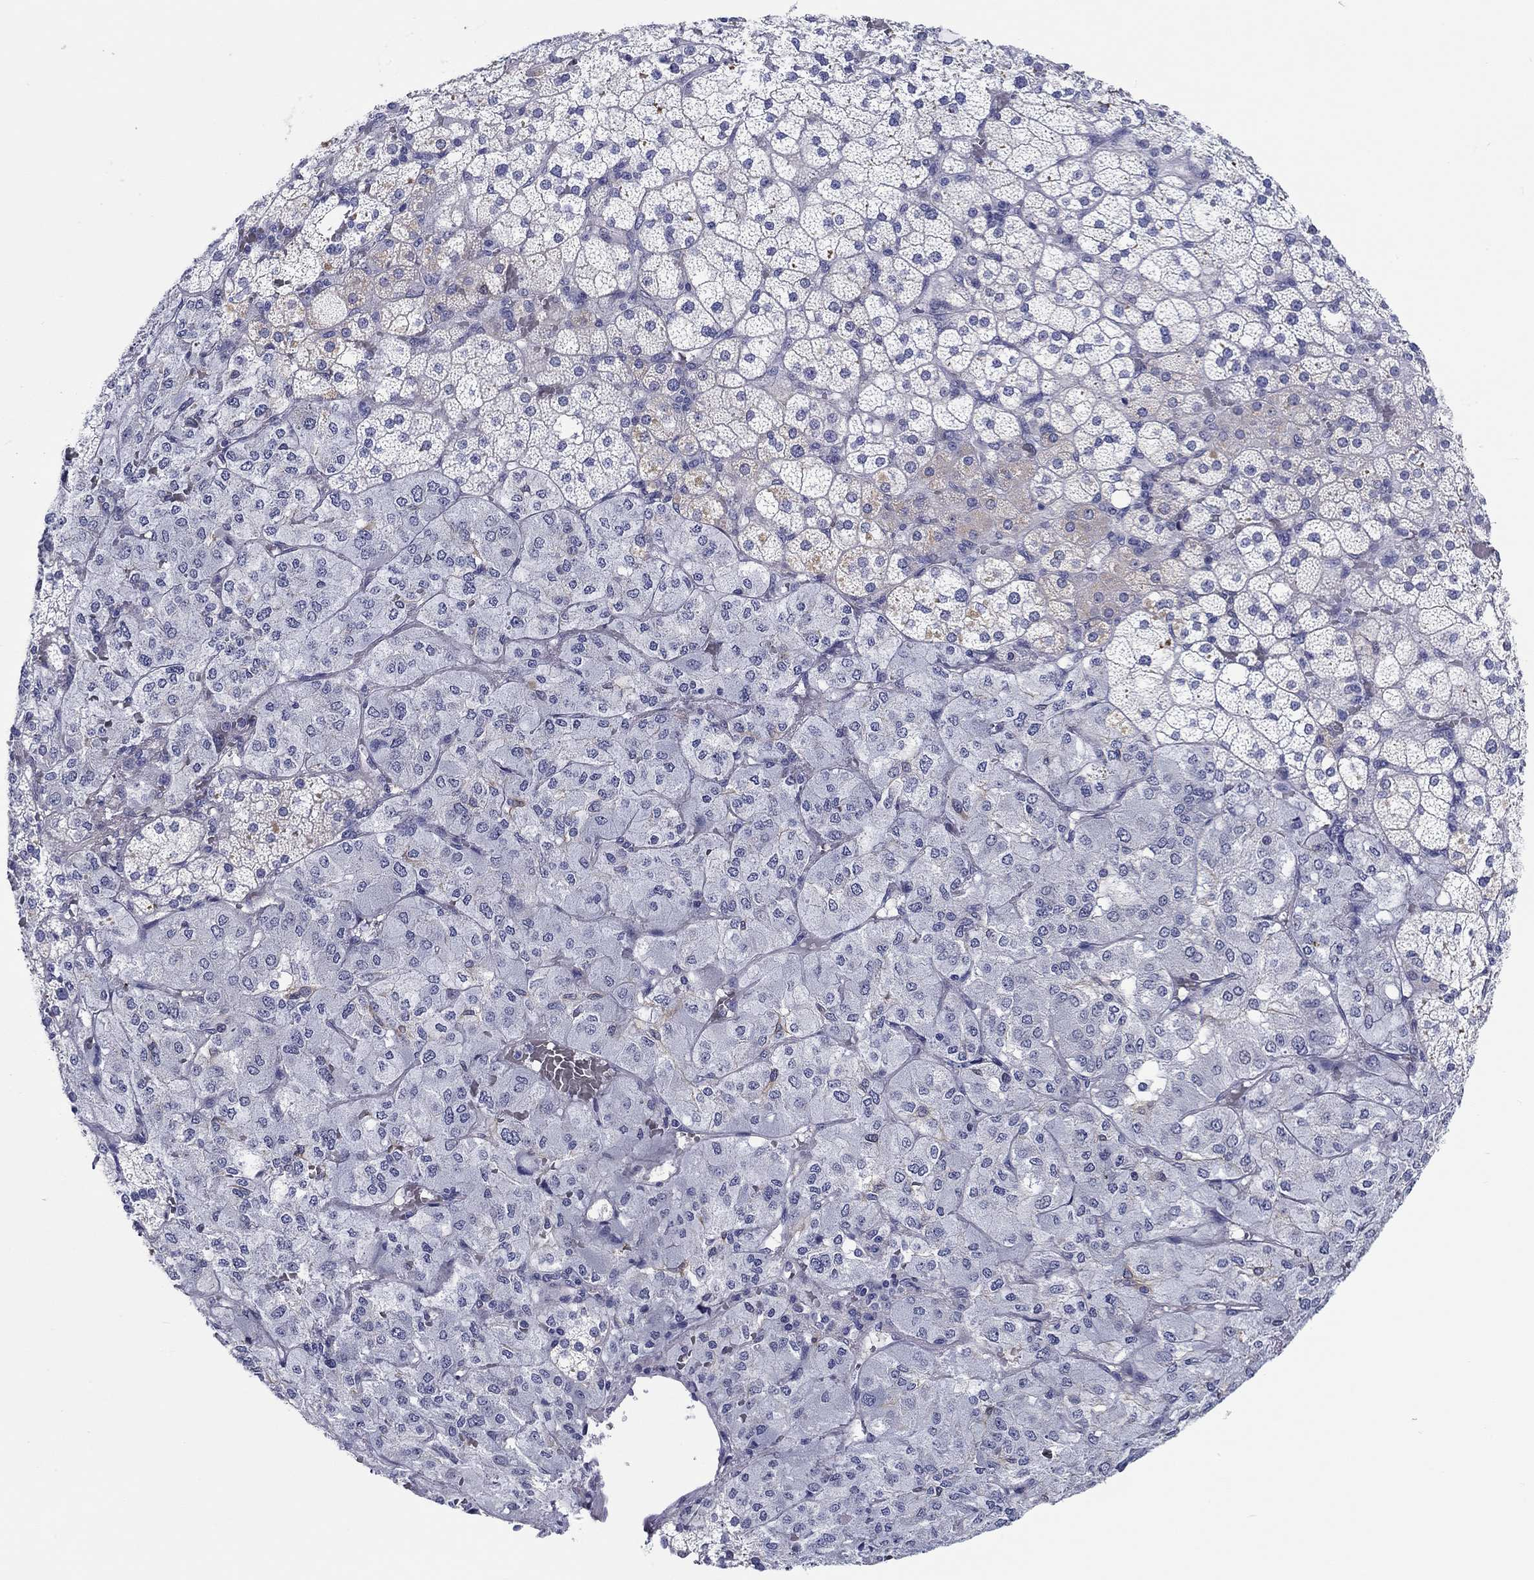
{"staining": {"intensity": "weak", "quantity": "<25%", "location": "cytoplasmic/membranous"}, "tissue": "adrenal gland", "cell_type": "Glandular cells", "image_type": "normal", "snomed": [{"axis": "morphology", "description": "Normal tissue, NOS"}, {"axis": "topography", "description": "Adrenal gland"}], "caption": "IHC image of normal adrenal gland: human adrenal gland stained with DAB (3,3'-diaminobenzidine) exhibits no significant protein staining in glandular cells. (Stains: DAB (3,3'-diaminobenzidine) immunohistochemistry with hematoxylin counter stain, Microscopy: brightfield microscopy at high magnification).", "gene": "H1", "patient": {"sex": "male", "age": 53}}